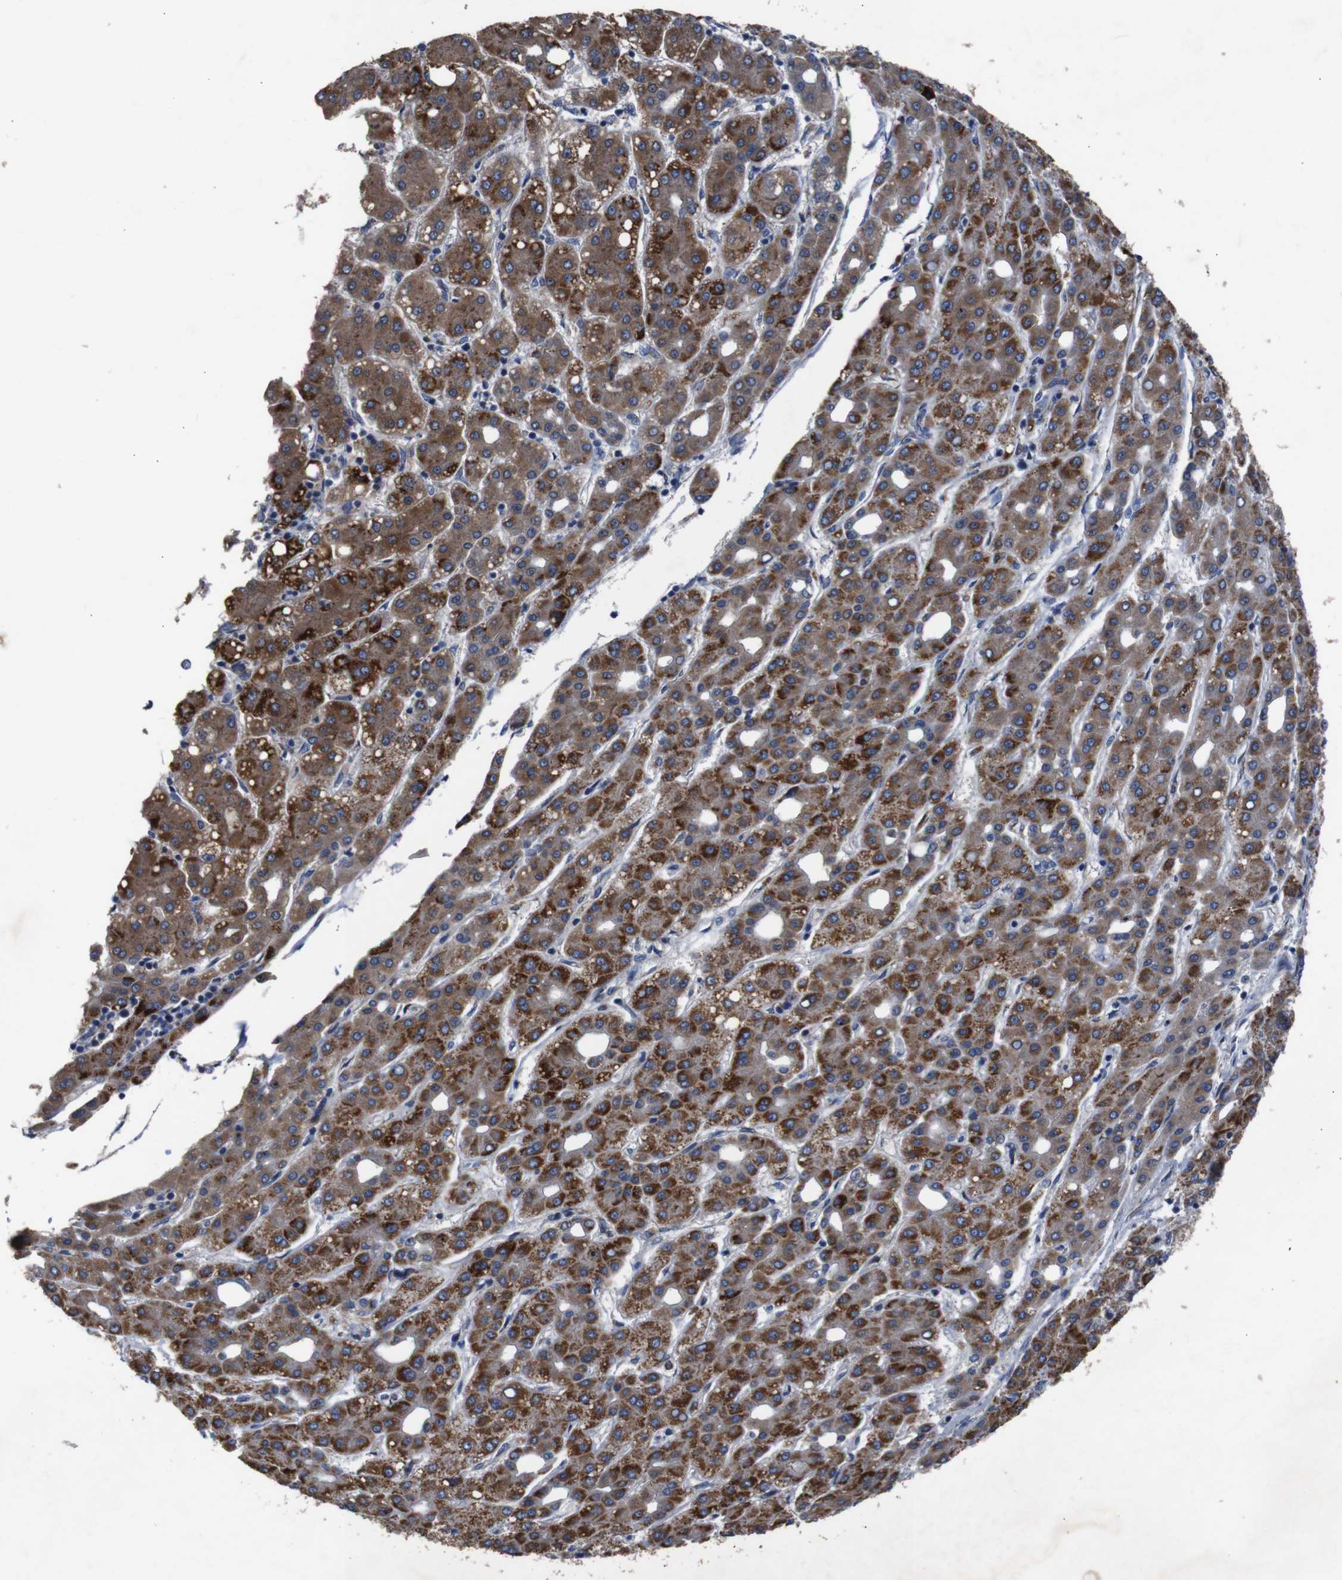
{"staining": {"intensity": "strong", "quantity": "25%-75%", "location": "cytoplasmic/membranous"}, "tissue": "liver cancer", "cell_type": "Tumor cells", "image_type": "cancer", "snomed": [{"axis": "morphology", "description": "Carcinoma, Hepatocellular, NOS"}, {"axis": "topography", "description": "Liver"}], "caption": "This is a micrograph of immunohistochemistry staining of liver hepatocellular carcinoma, which shows strong expression in the cytoplasmic/membranous of tumor cells.", "gene": "CHST10", "patient": {"sex": "male", "age": 65}}